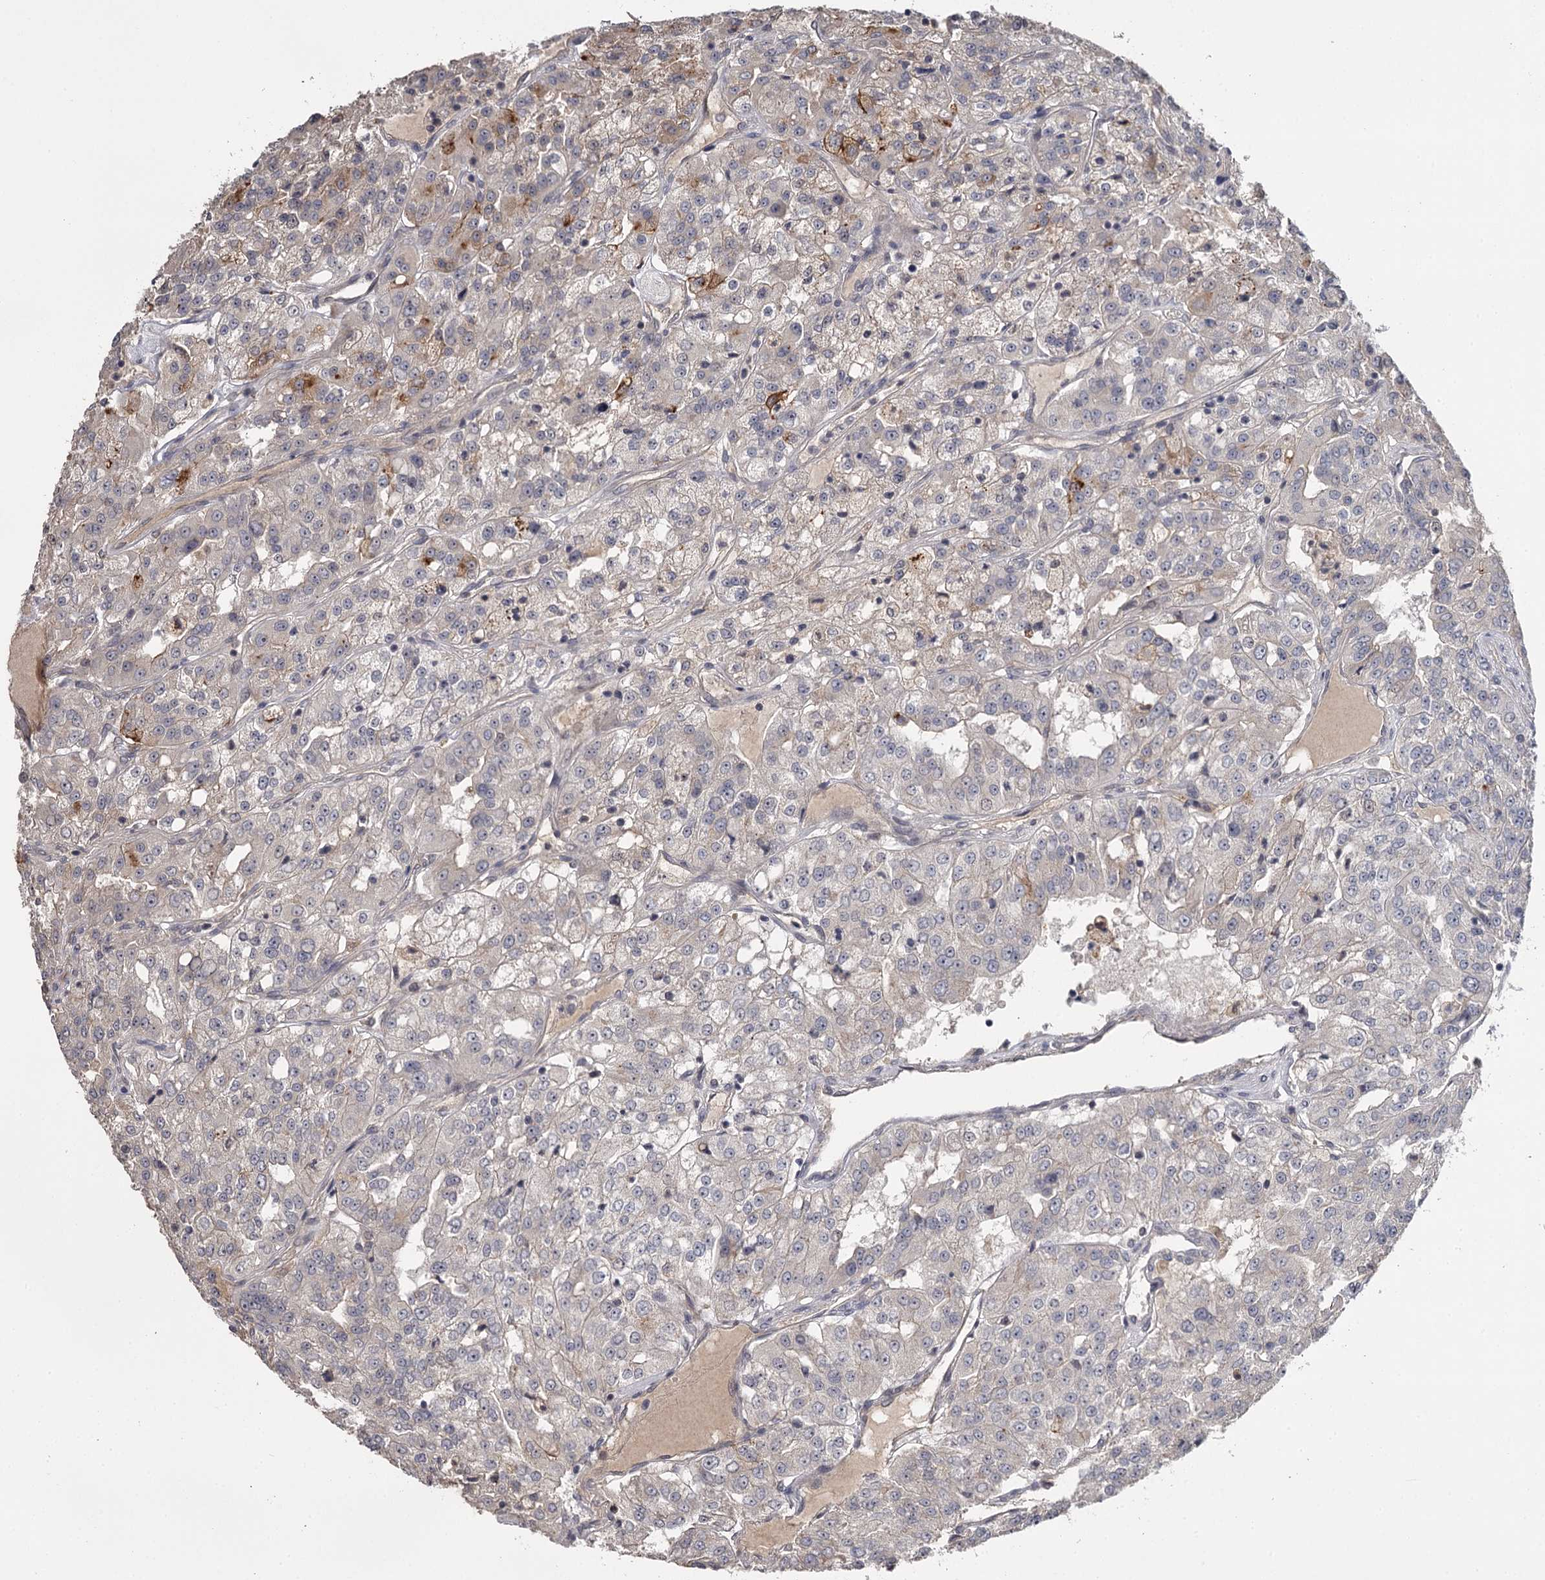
{"staining": {"intensity": "moderate", "quantity": "<25%", "location": "cytoplasmic/membranous"}, "tissue": "renal cancer", "cell_type": "Tumor cells", "image_type": "cancer", "snomed": [{"axis": "morphology", "description": "Adenocarcinoma, NOS"}, {"axis": "topography", "description": "Kidney"}], "caption": "A low amount of moderate cytoplasmic/membranous expression is identified in about <25% of tumor cells in adenocarcinoma (renal) tissue.", "gene": "CWF19L2", "patient": {"sex": "female", "age": 63}}